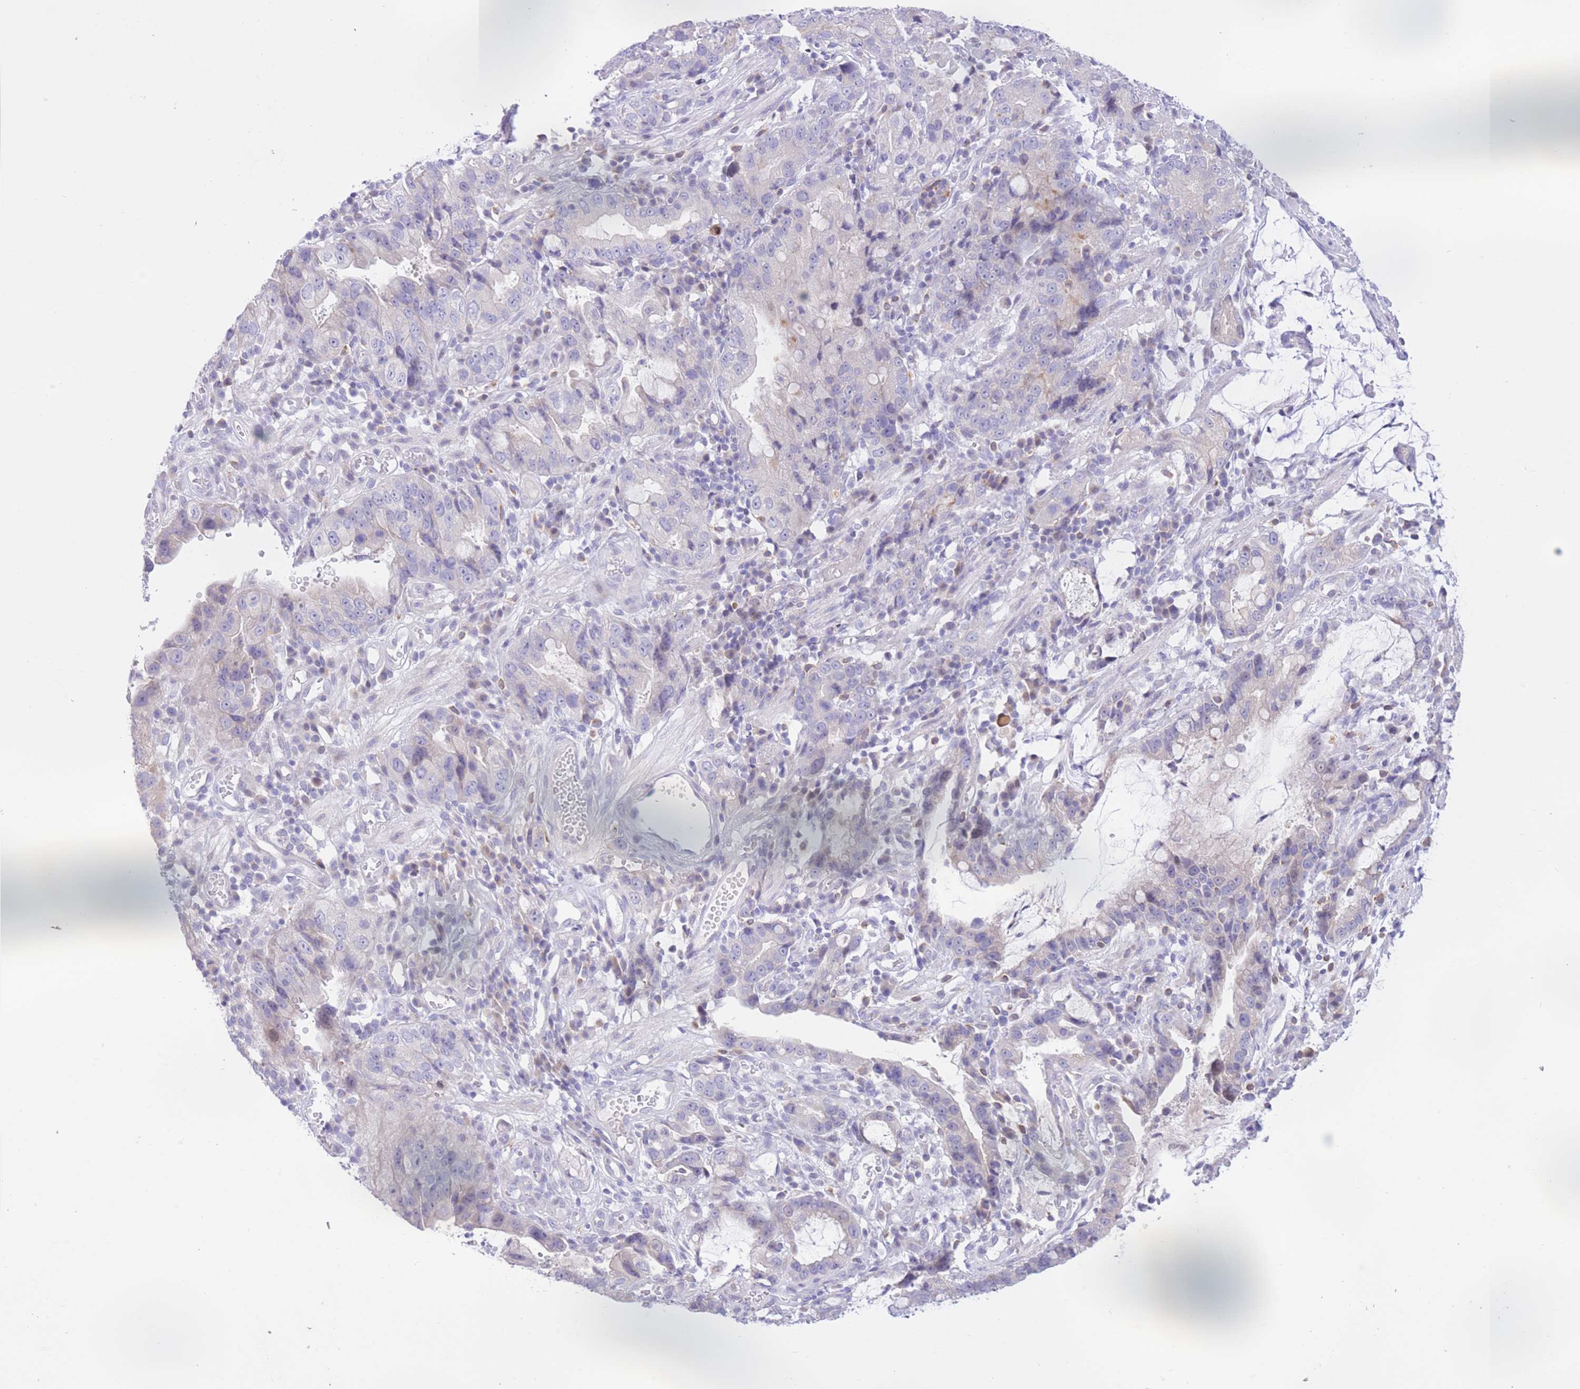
{"staining": {"intensity": "negative", "quantity": "none", "location": "none"}, "tissue": "stomach cancer", "cell_type": "Tumor cells", "image_type": "cancer", "snomed": [{"axis": "morphology", "description": "Adenocarcinoma, NOS"}, {"axis": "topography", "description": "Stomach"}], "caption": "An immunohistochemistry photomicrograph of stomach cancer (adenocarcinoma) is shown. There is no staining in tumor cells of stomach cancer (adenocarcinoma).", "gene": "RPL39L", "patient": {"sex": "male", "age": 55}}